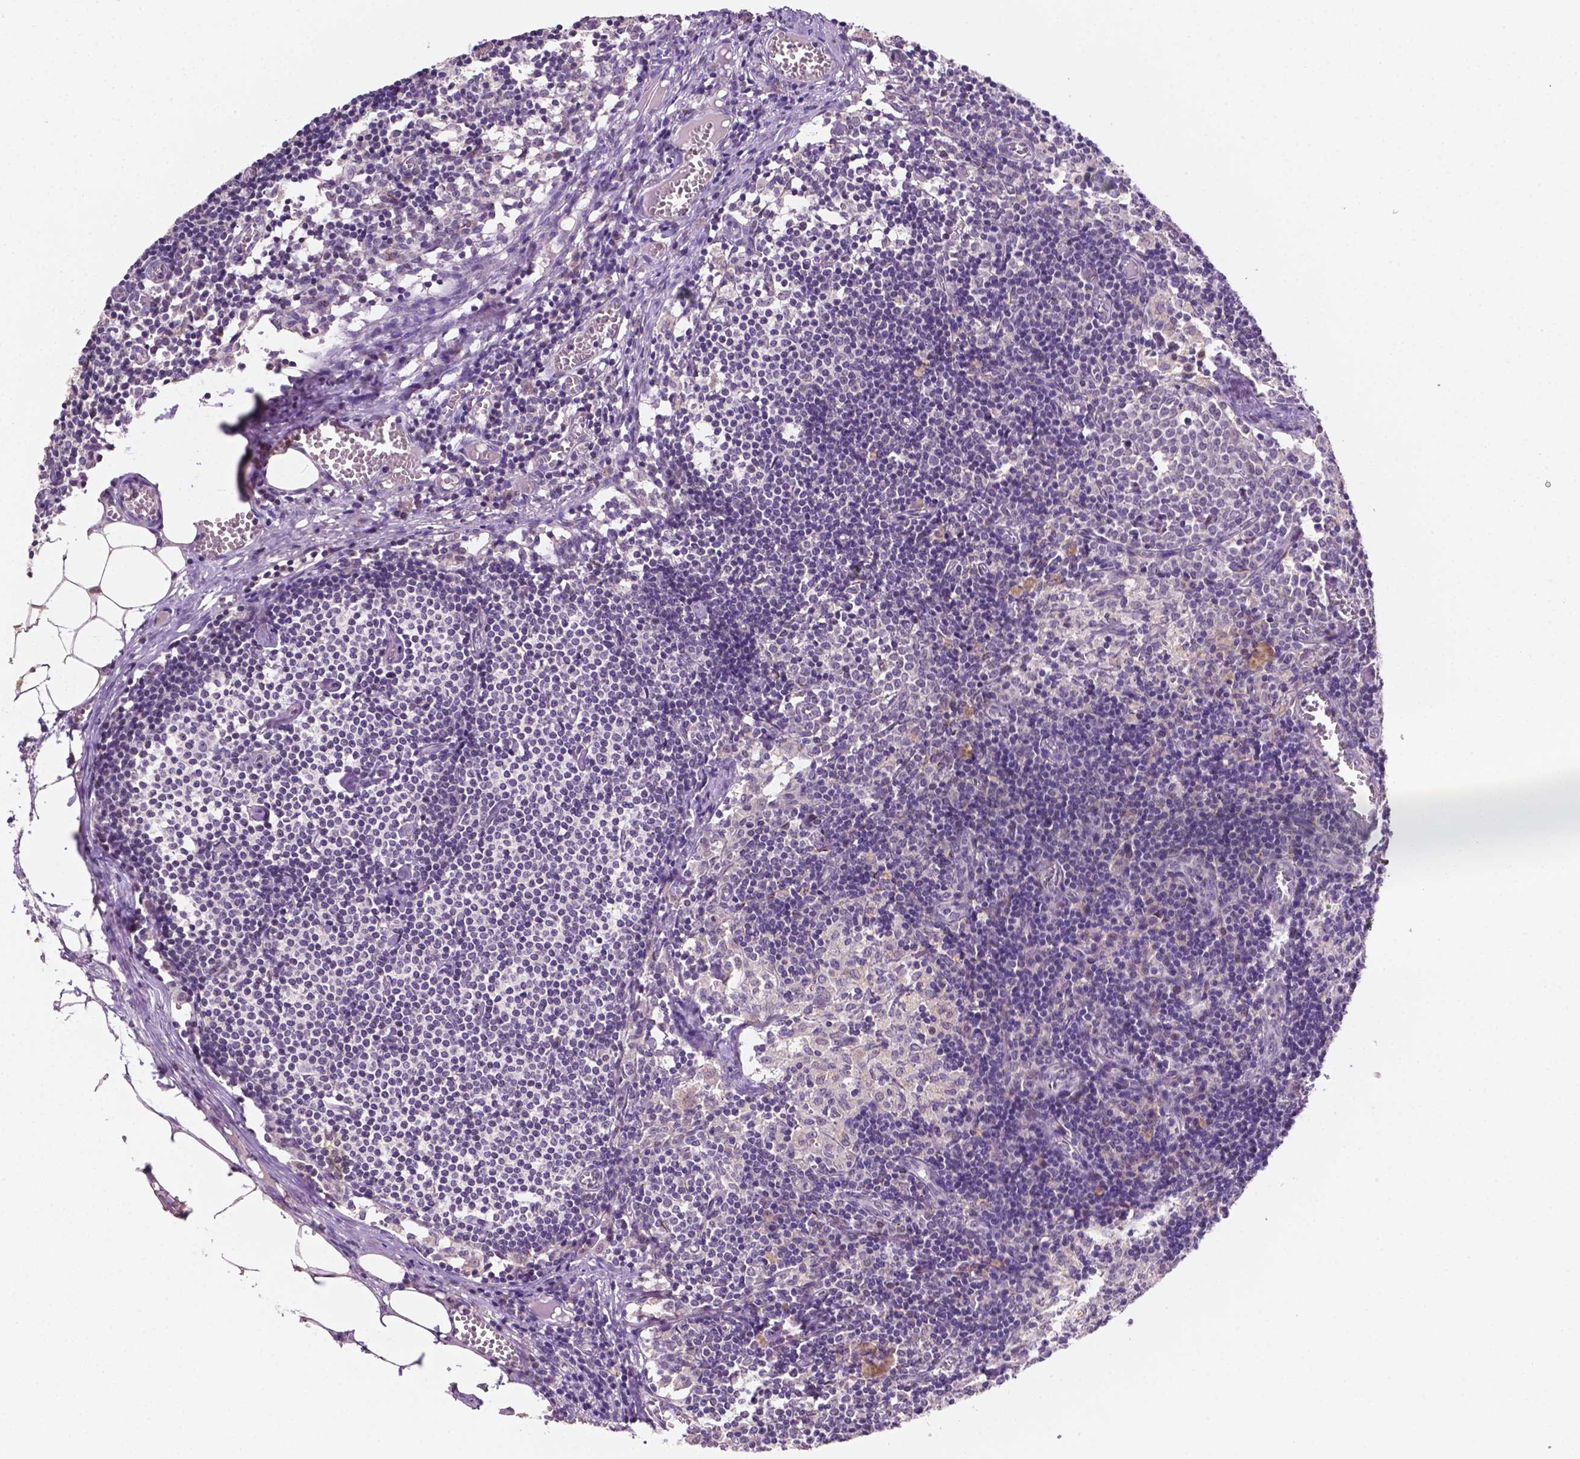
{"staining": {"intensity": "negative", "quantity": "none", "location": "none"}, "tissue": "lymph node", "cell_type": "Germinal center cells", "image_type": "normal", "snomed": [{"axis": "morphology", "description": "Normal tissue, NOS"}, {"axis": "topography", "description": "Lymph node"}], "caption": "IHC histopathology image of normal lymph node: lymph node stained with DAB exhibits no significant protein staining in germinal center cells.", "gene": "SHLD3", "patient": {"sex": "female", "age": 52}}